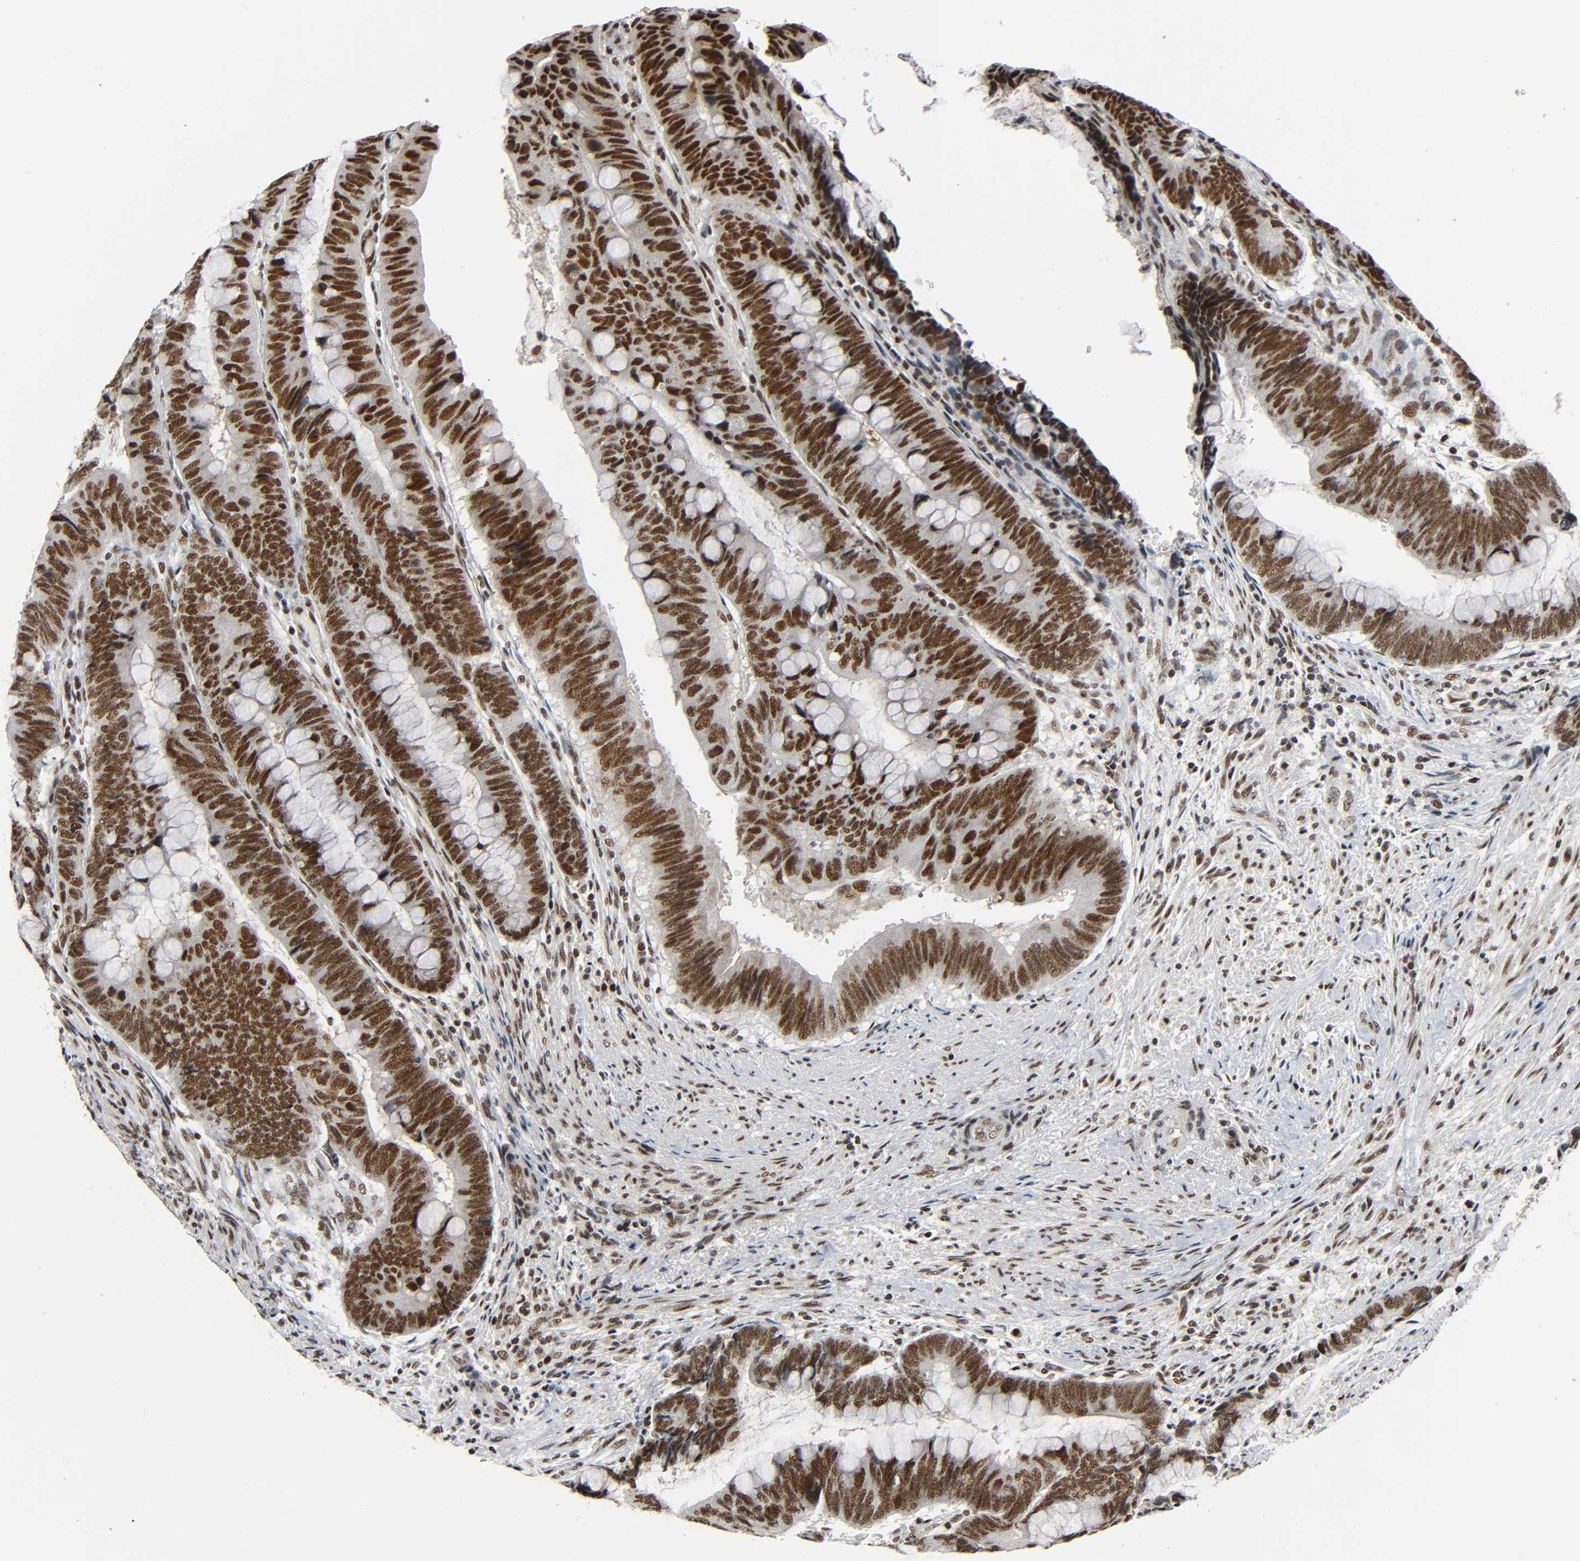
{"staining": {"intensity": "strong", "quantity": ">75%", "location": "nuclear"}, "tissue": "colorectal cancer", "cell_type": "Tumor cells", "image_type": "cancer", "snomed": [{"axis": "morphology", "description": "Normal tissue, NOS"}, {"axis": "morphology", "description": "Adenocarcinoma, NOS"}, {"axis": "topography", "description": "Rectum"}], "caption": "Immunohistochemical staining of colorectal cancer (adenocarcinoma) shows high levels of strong nuclear protein staining in about >75% of tumor cells.", "gene": "CDK9", "patient": {"sex": "male", "age": 92}}